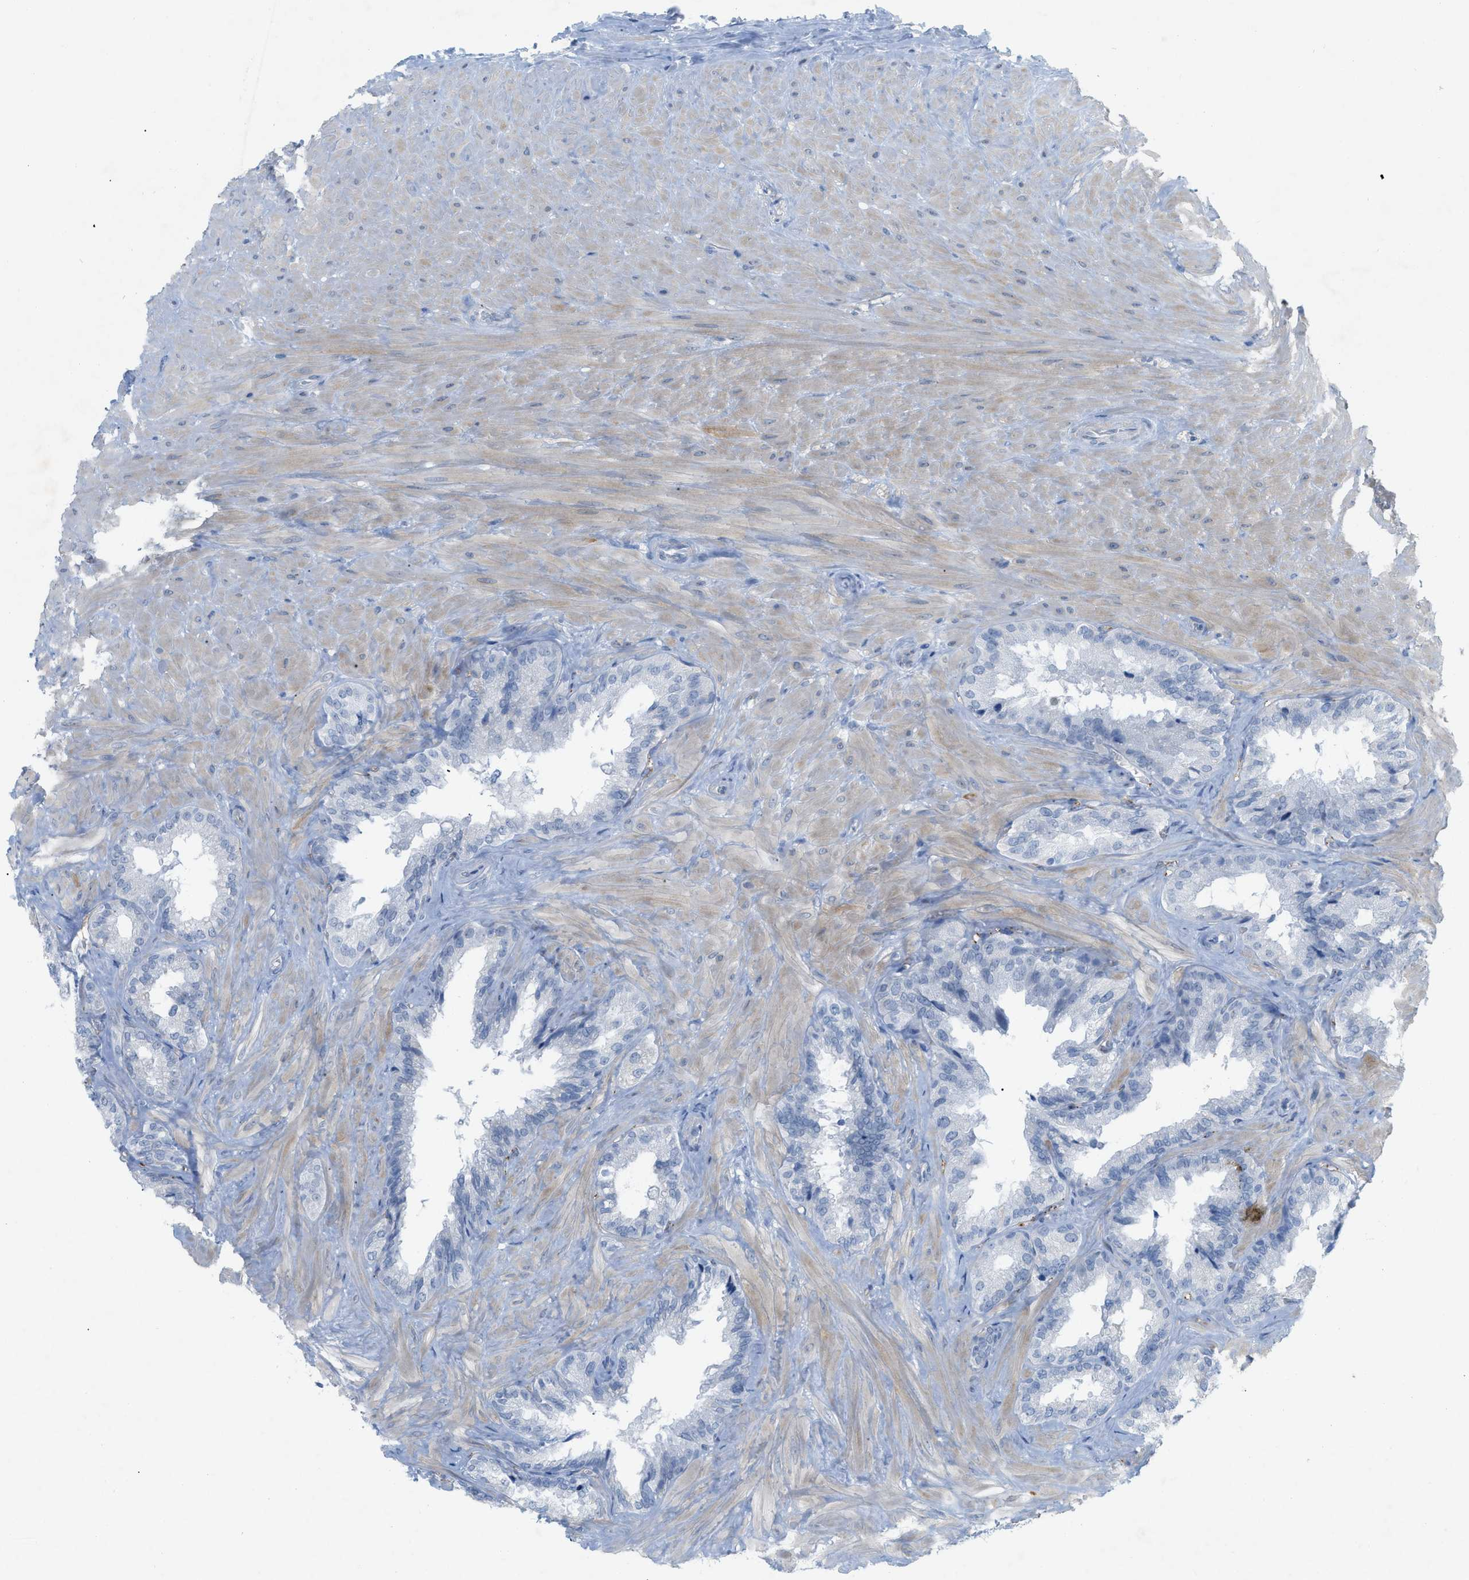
{"staining": {"intensity": "negative", "quantity": "none", "location": "none"}, "tissue": "seminal vesicle", "cell_type": "Glandular cells", "image_type": "normal", "snomed": [{"axis": "morphology", "description": "Normal tissue, NOS"}, {"axis": "topography", "description": "Seminal veicle"}], "caption": "Histopathology image shows no protein staining in glandular cells of unremarkable seminal vesicle.", "gene": "HLTF", "patient": {"sex": "male", "age": 46}}